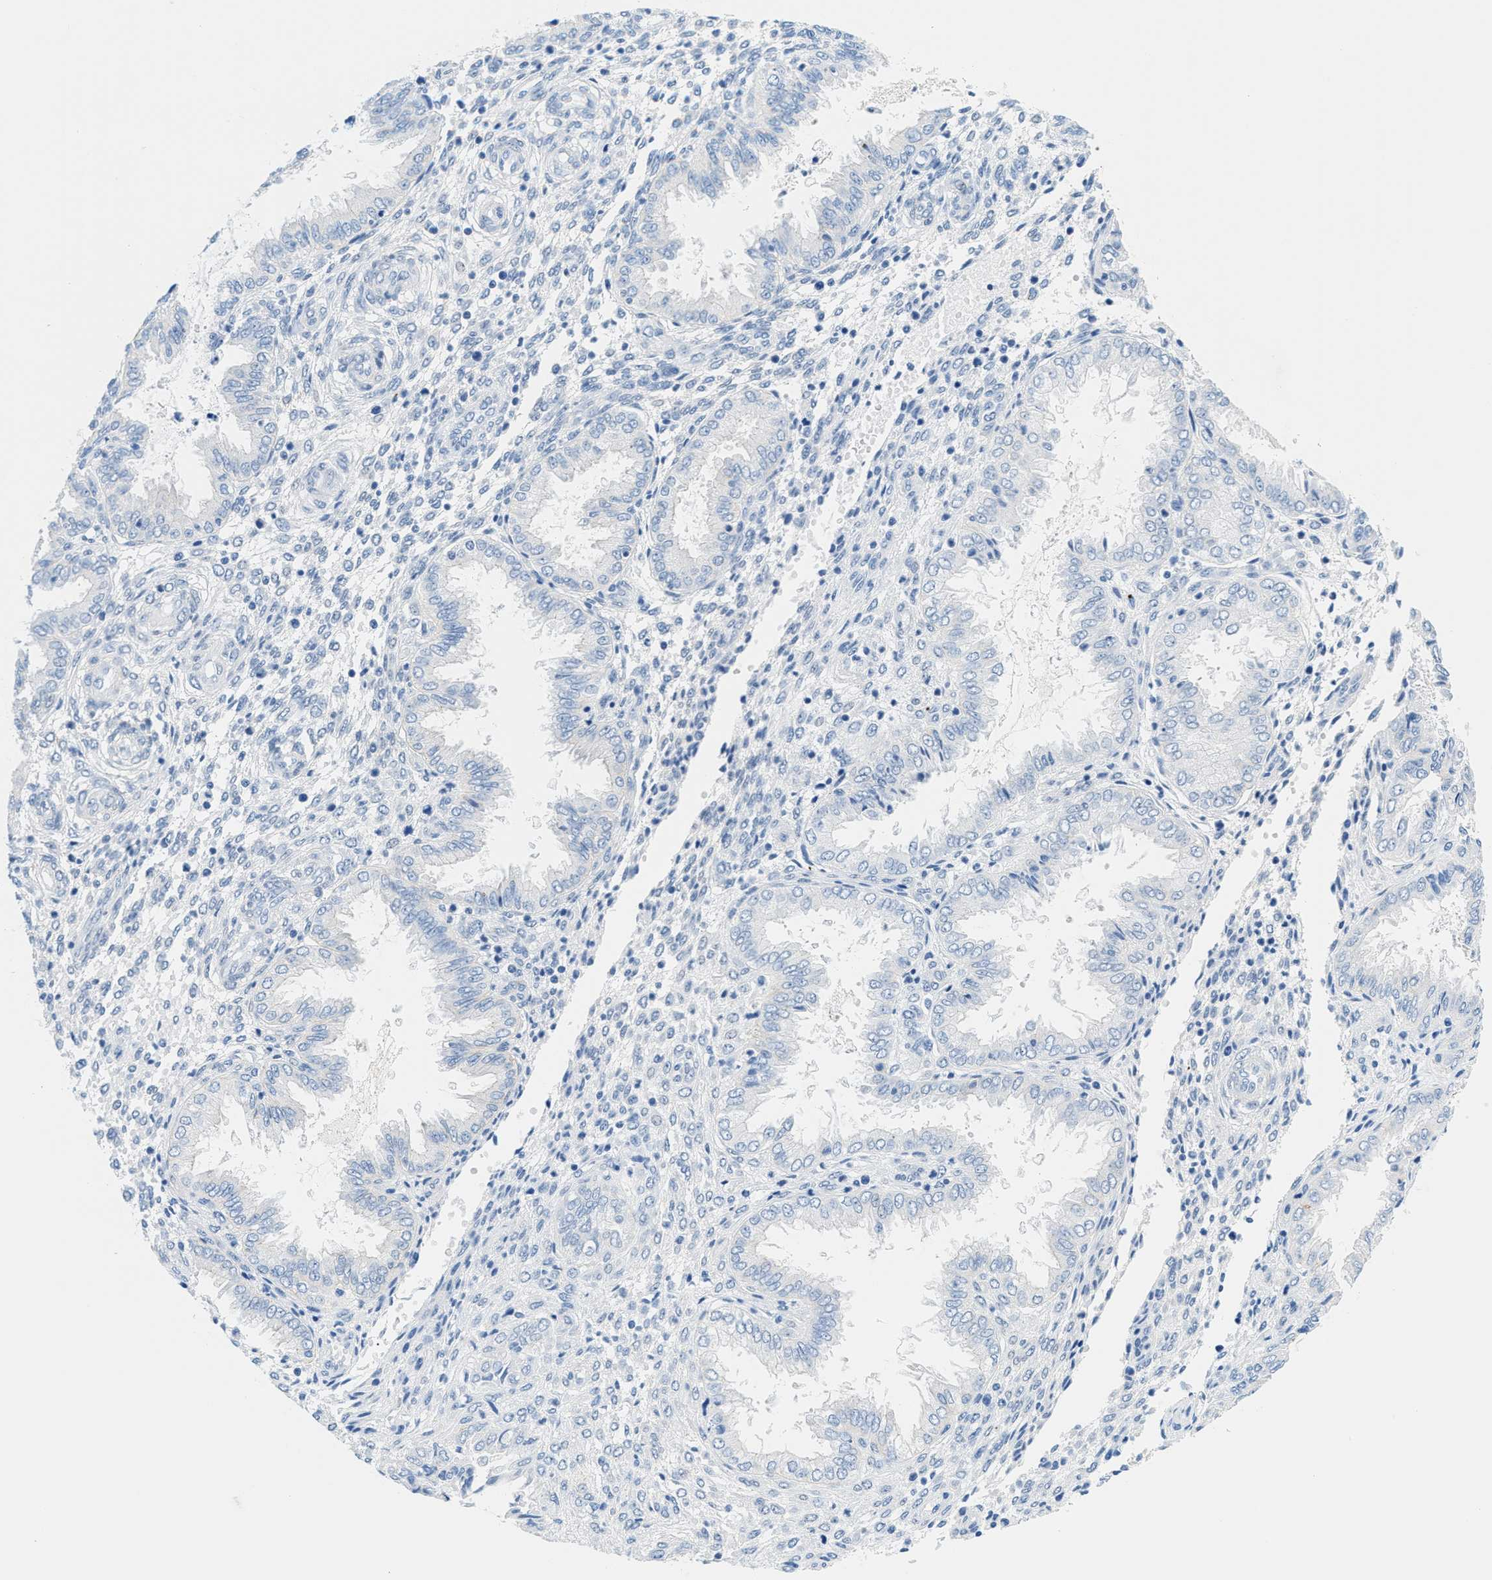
{"staining": {"intensity": "negative", "quantity": "none", "location": "none"}, "tissue": "endometrium", "cell_type": "Cells in endometrial stroma", "image_type": "normal", "snomed": [{"axis": "morphology", "description": "Normal tissue, NOS"}, {"axis": "topography", "description": "Endometrium"}], "caption": "The histopathology image exhibits no significant positivity in cells in endometrial stroma of endometrium.", "gene": "FDCSP", "patient": {"sex": "female", "age": 33}}